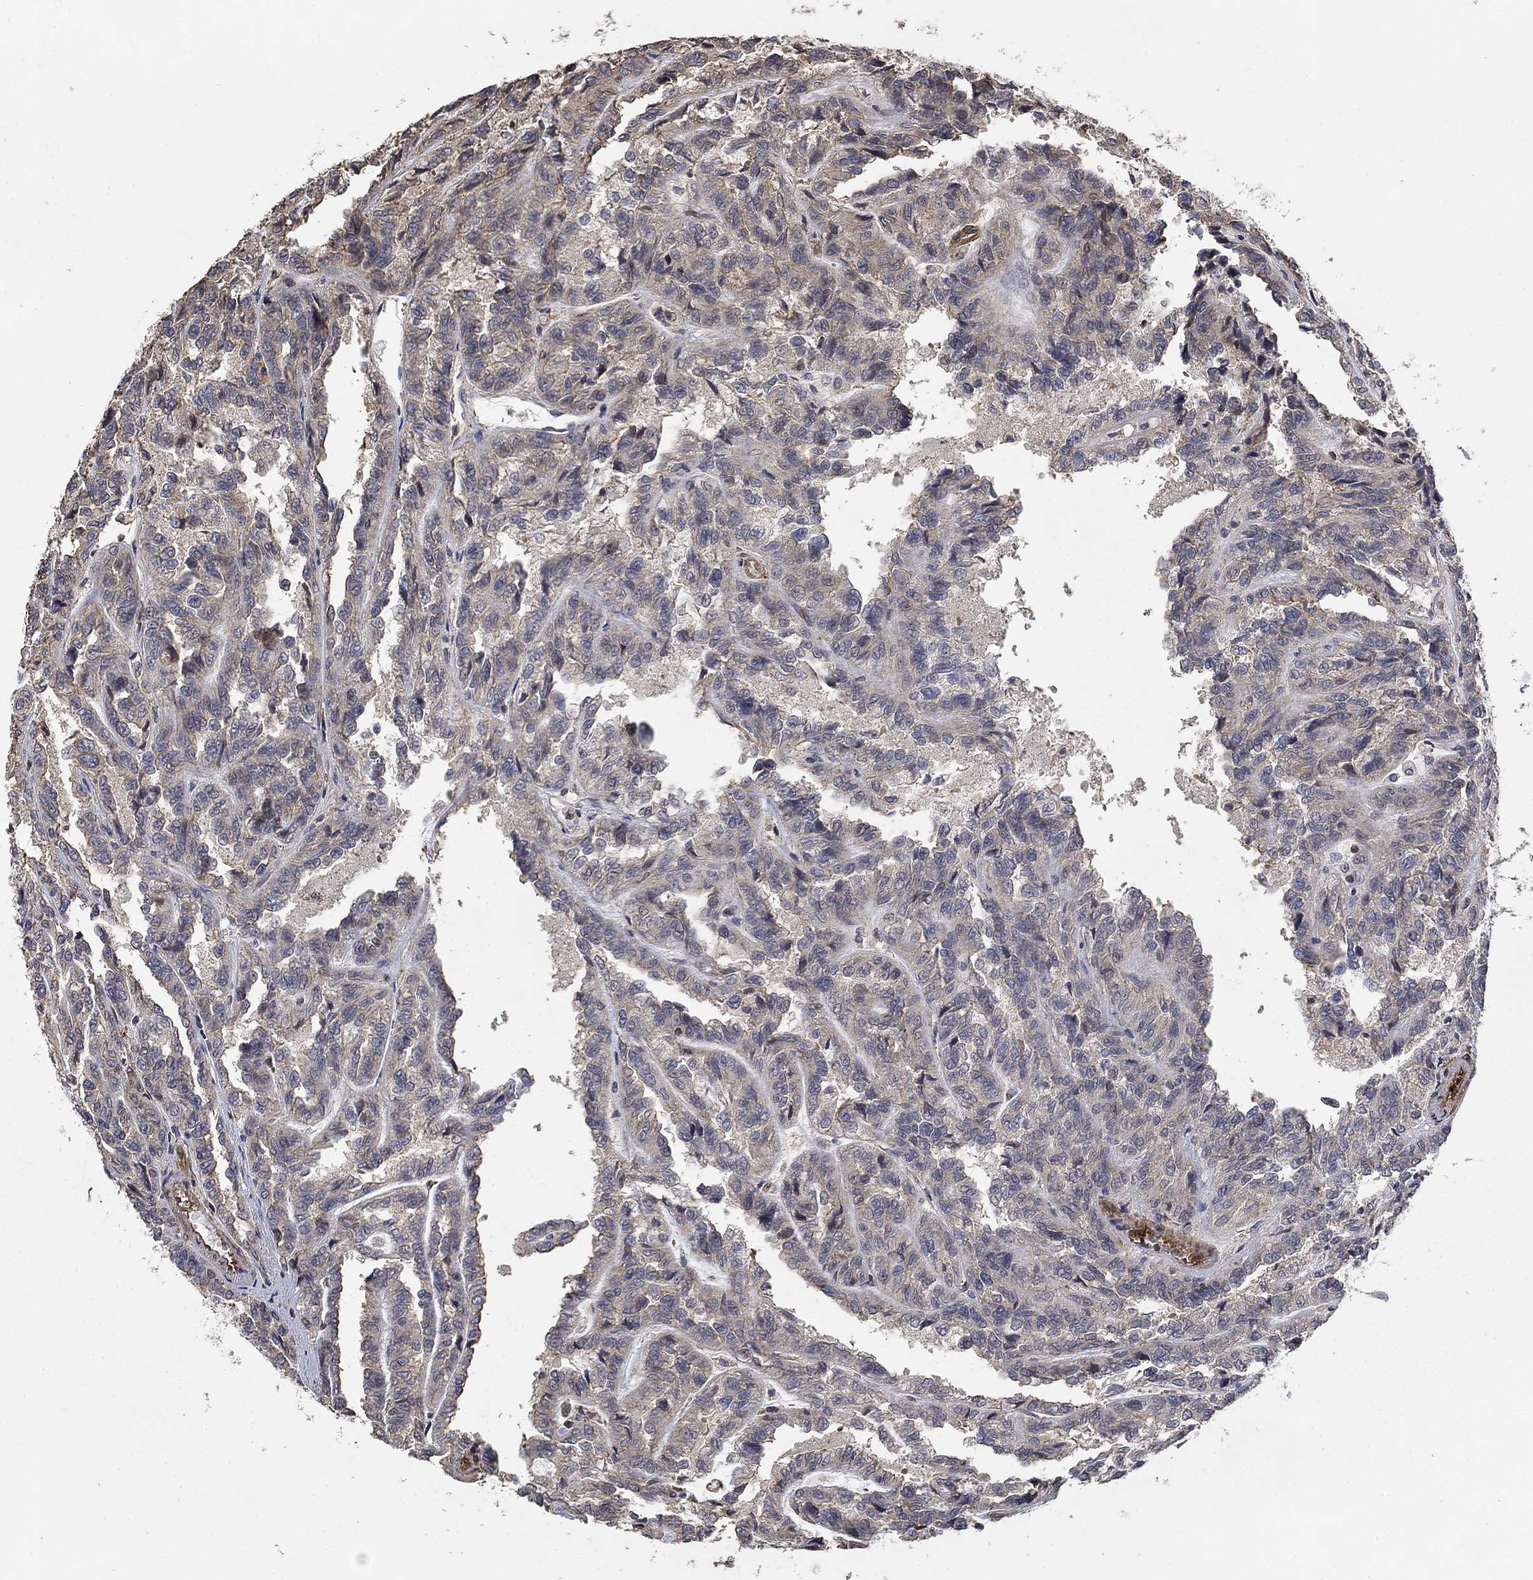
{"staining": {"intensity": "negative", "quantity": "none", "location": "none"}, "tissue": "renal cancer", "cell_type": "Tumor cells", "image_type": "cancer", "snomed": [{"axis": "morphology", "description": "Adenocarcinoma, NOS"}, {"axis": "topography", "description": "Kidney"}], "caption": "Renal adenocarcinoma was stained to show a protein in brown. There is no significant positivity in tumor cells. The staining is performed using DAB (3,3'-diaminobenzidine) brown chromogen with nuclei counter-stained in using hematoxylin.", "gene": "PDE3A", "patient": {"sex": "male", "age": 79}}